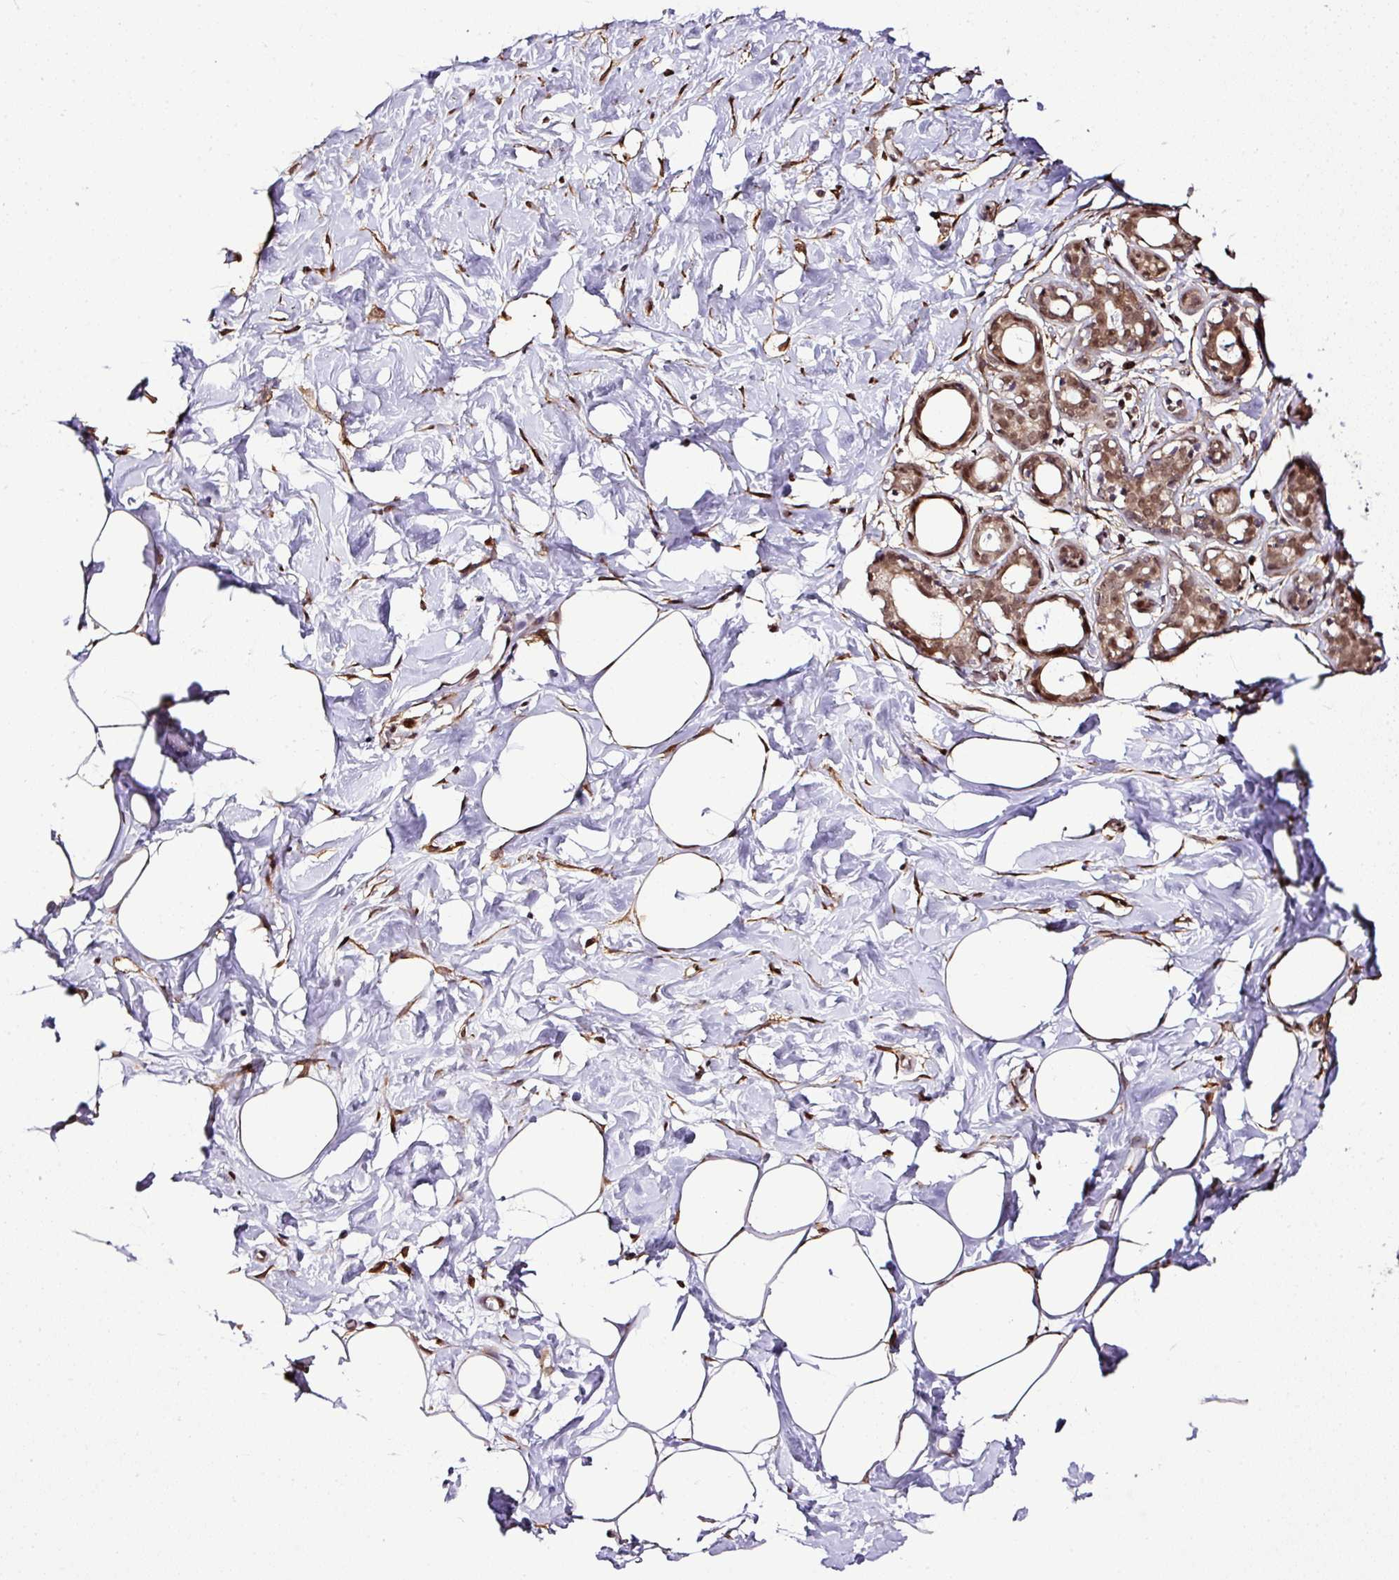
{"staining": {"intensity": "moderate", "quantity": ">75%", "location": "cytoplasmic/membranous,nuclear"}, "tissue": "breast", "cell_type": "Adipocytes", "image_type": "normal", "snomed": [{"axis": "morphology", "description": "Normal tissue, NOS"}, {"axis": "topography", "description": "Breast"}], "caption": "Immunohistochemistry (IHC) histopathology image of normal breast stained for a protein (brown), which shows medium levels of moderate cytoplasmic/membranous,nuclear expression in about >75% of adipocytes.", "gene": "FAM153A", "patient": {"sex": "female", "age": 27}}